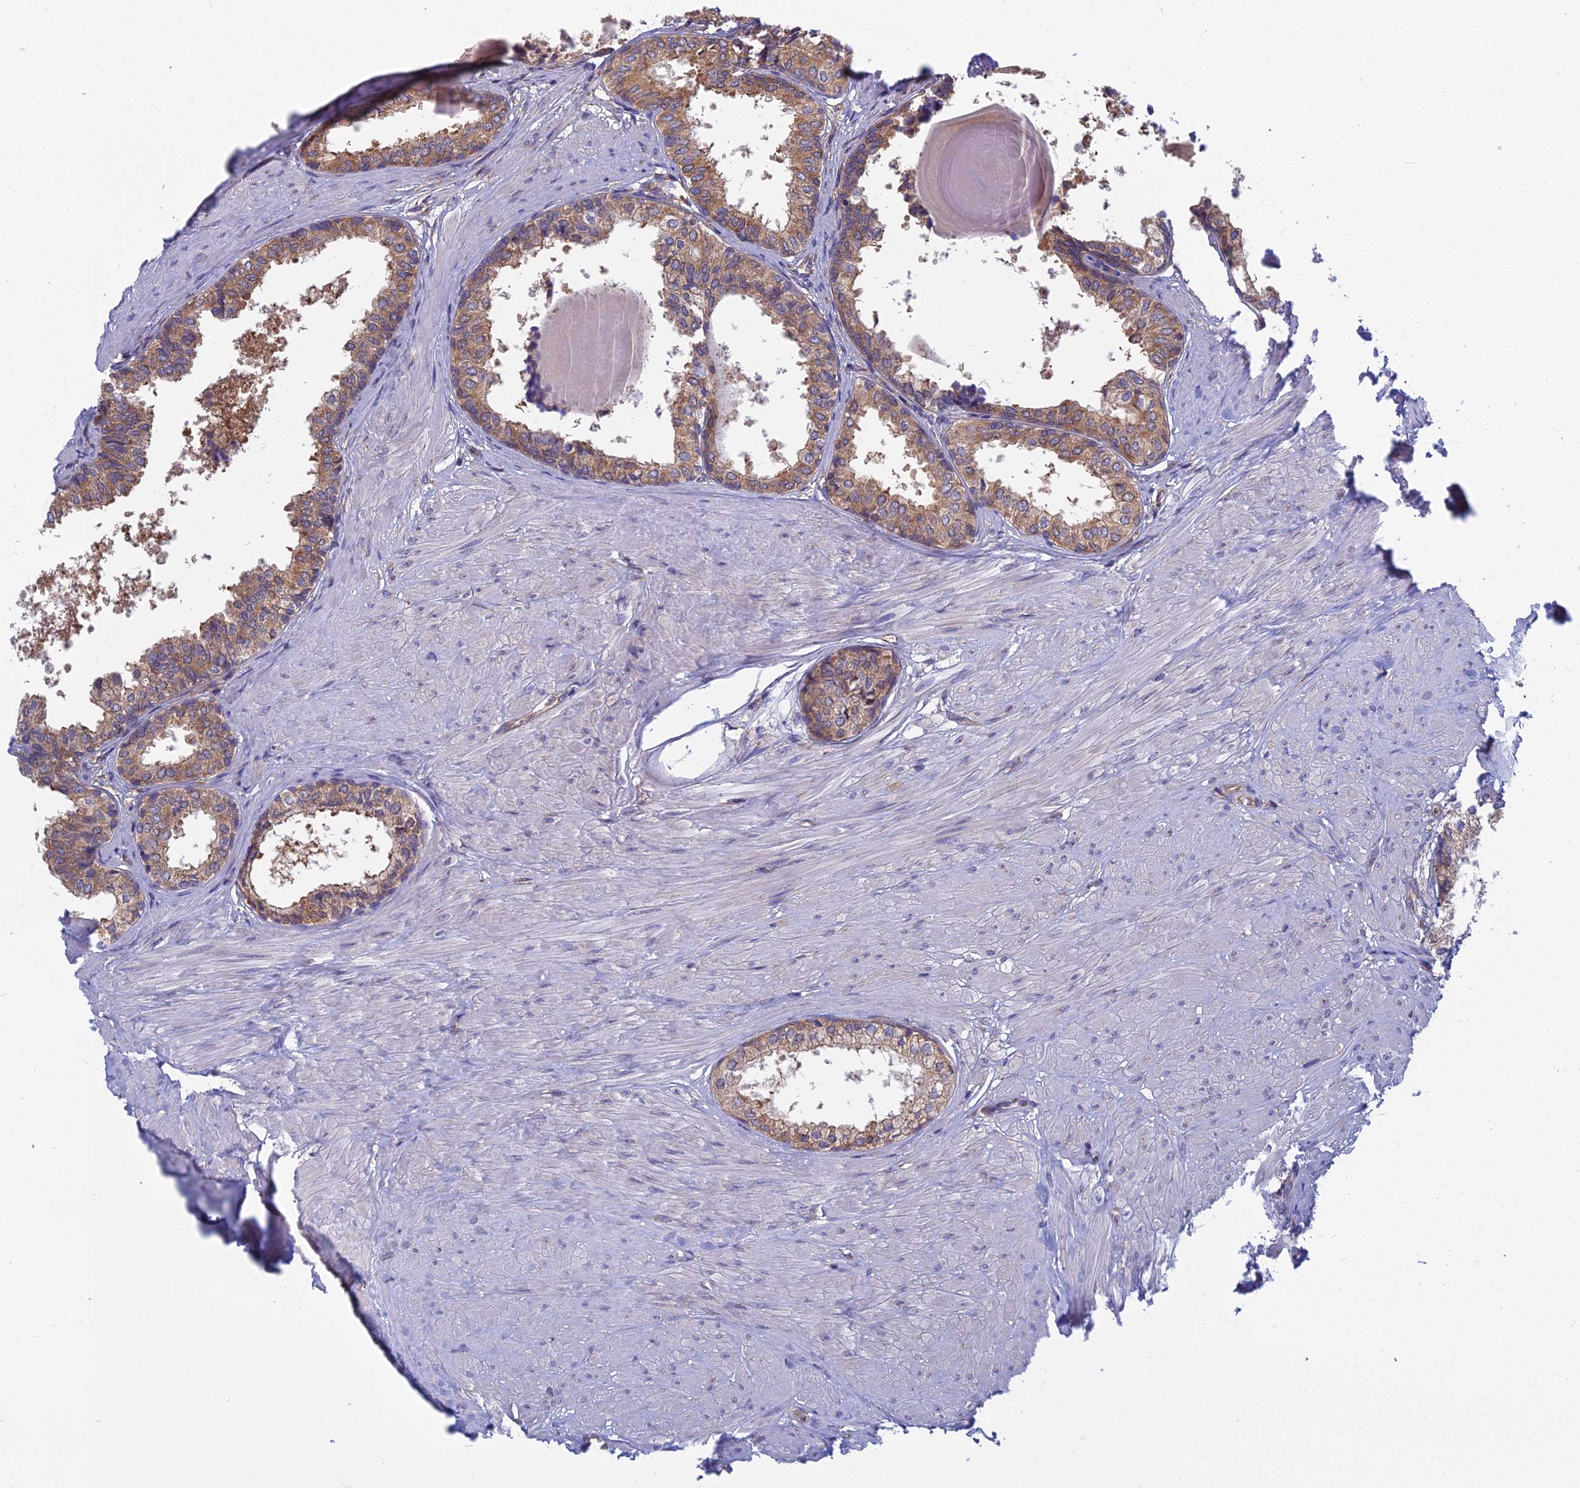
{"staining": {"intensity": "moderate", "quantity": "25%-75%", "location": "cytoplasmic/membranous"}, "tissue": "prostate", "cell_type": "Glandular cells", "image_type": "normal", "snomed": [{"axis": "morphology", "description": "Normal tissue, NOS"}, {"axis": "topography", "description": "Prostate"}], "caption": "A histopathology image of prostate stained for a protein reveals moderate cytoplasmic/membranous brown staining in glandular cells. The staining is performed using DAB brown chromogen to label protein expression. The nuclei are counter-stained blue using hematoxylin.", "gene": "KIAA1143", "patient": {"sex": "male", "age": 48}}